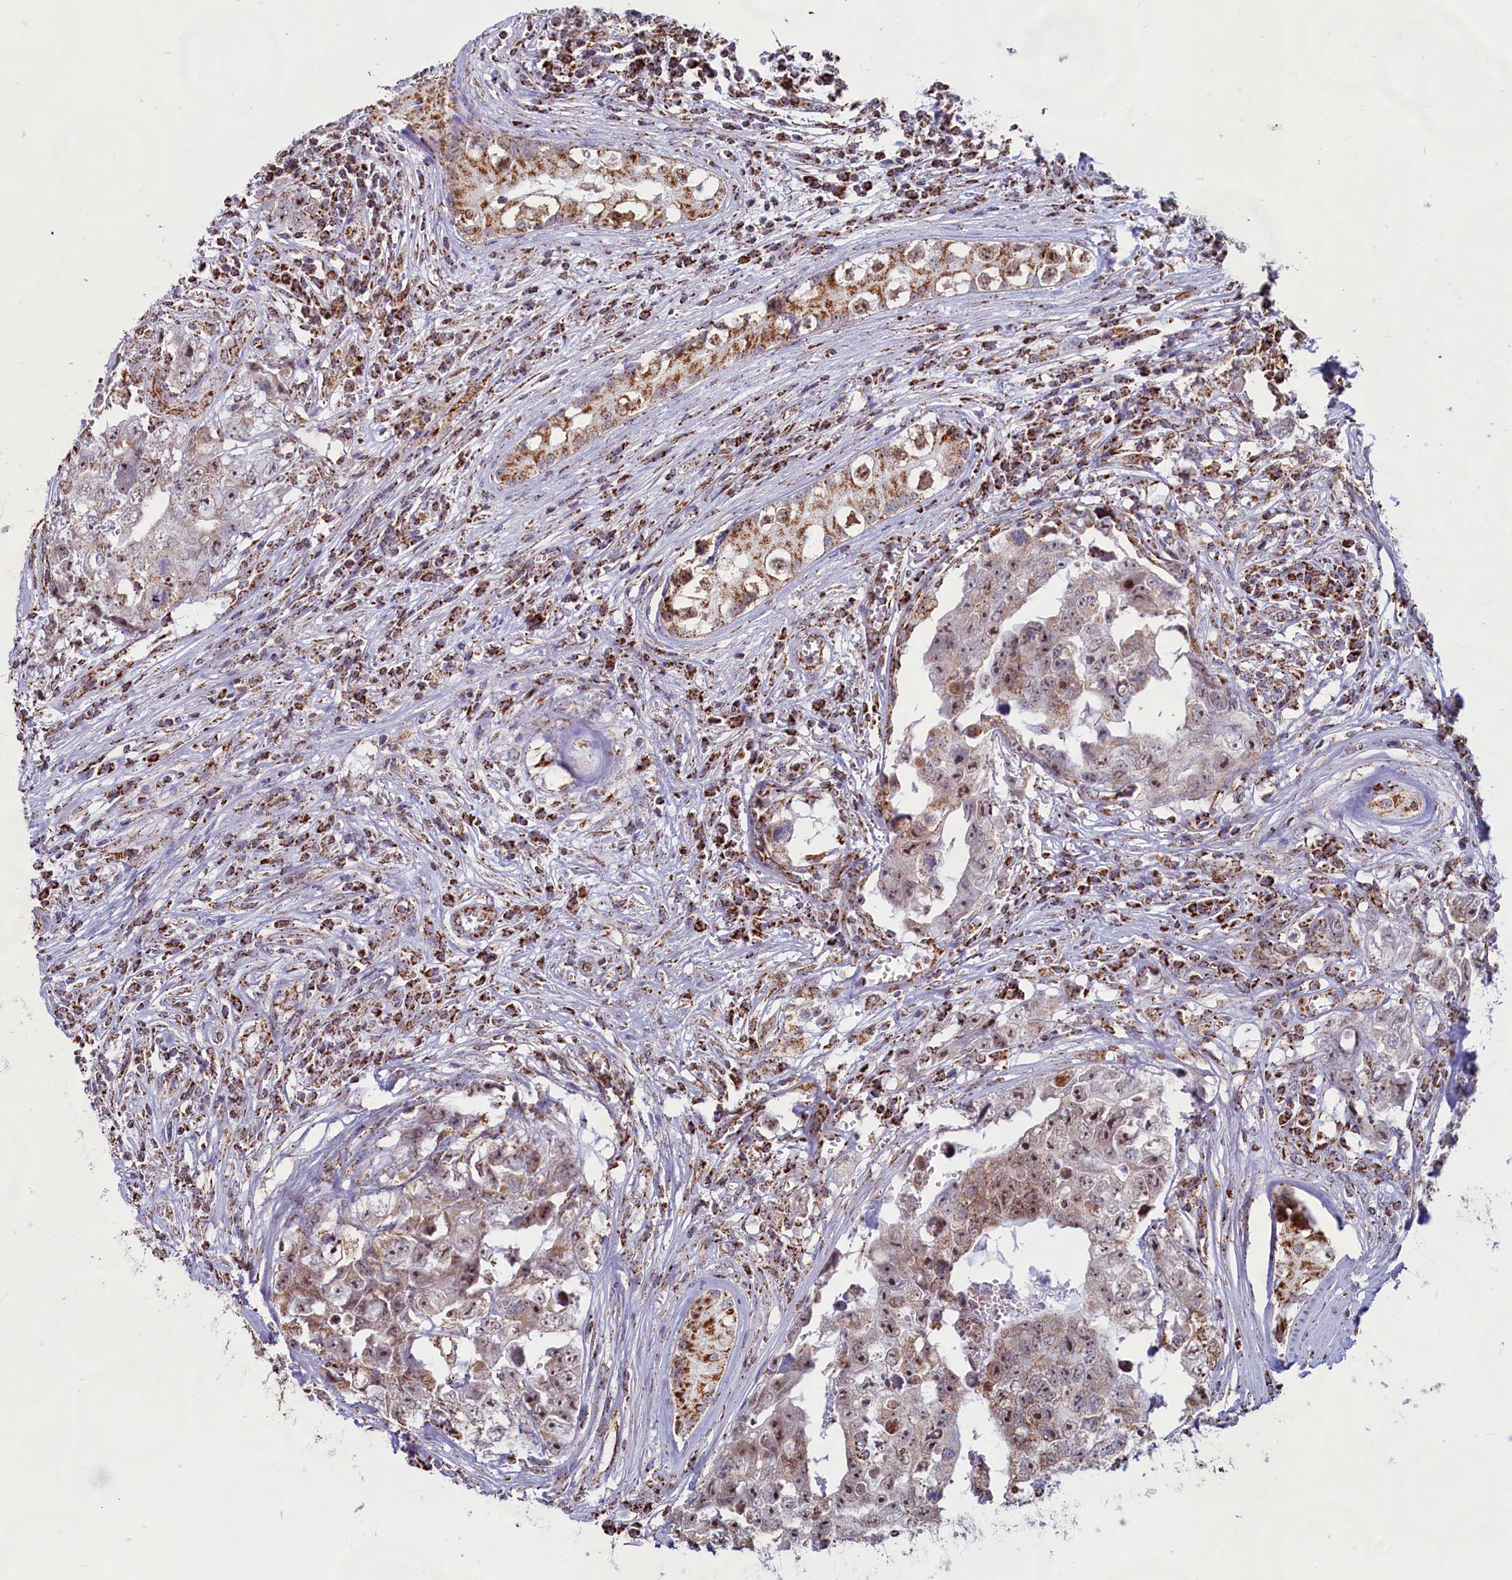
{"staining": {"intensity": "moderate", "quantity": "25%-75%", "location": "cytoplasmic/membranous,nuclear"}, "tissue": "testis cancer", "cell_type": "Tumor cells", "image_type": "cancer", "snomed": [{"axis": "morphology", "description": "Carcinoma, Embryonal, NOS"}, {"axis": "topography", "description": "Testis"}], "caption": "Embryonal carcinoma (testis) stained for a protein shows moderate cytoplasmic/membranous and nuclear positivity in tumor cells.", "gene": "C1D", "patient": {"sex": "male", "age": 17}}